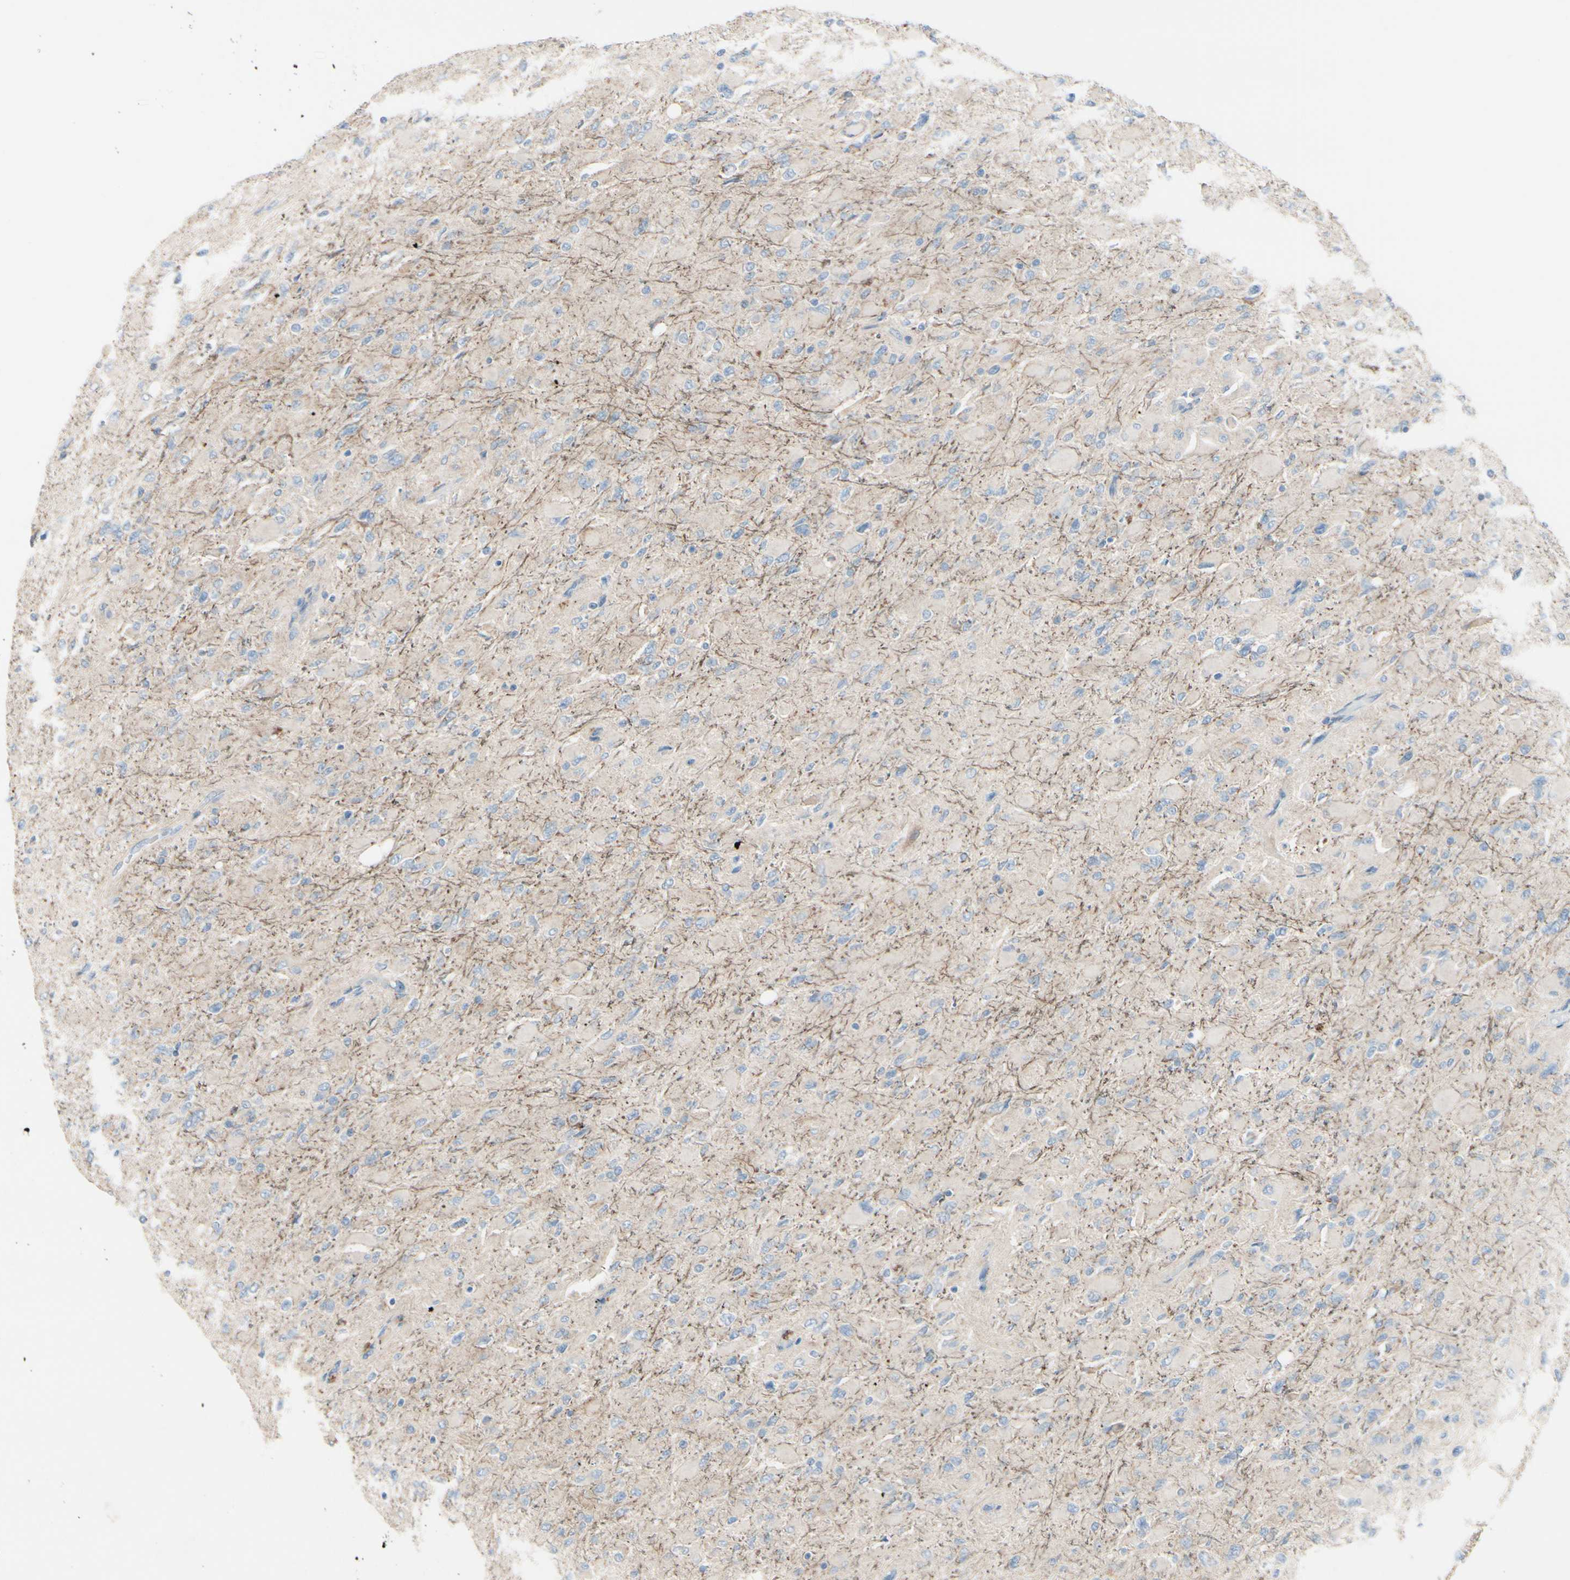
{"staining": {"intensity": "weak", "quantity": ">75%", "location": "cytoplasmic/membranous"}, "tissue": "glioma", "cell_type": "Tumor cells", "image_type": "cancer", "snomed": [{"axis": "morphology", "description": "Glioma, malignant, High grade"}, {"axis": "topography", "description": "Cerebral cortex"}], "caption": "A high-resolution micrograph shows IHC staining of glioma, which shows weak cytoplasmic/membranous expression in approximately >75% of tumor cells.", "gene": "EPHA3", "patient": {"sex": "female", "age": 36}}